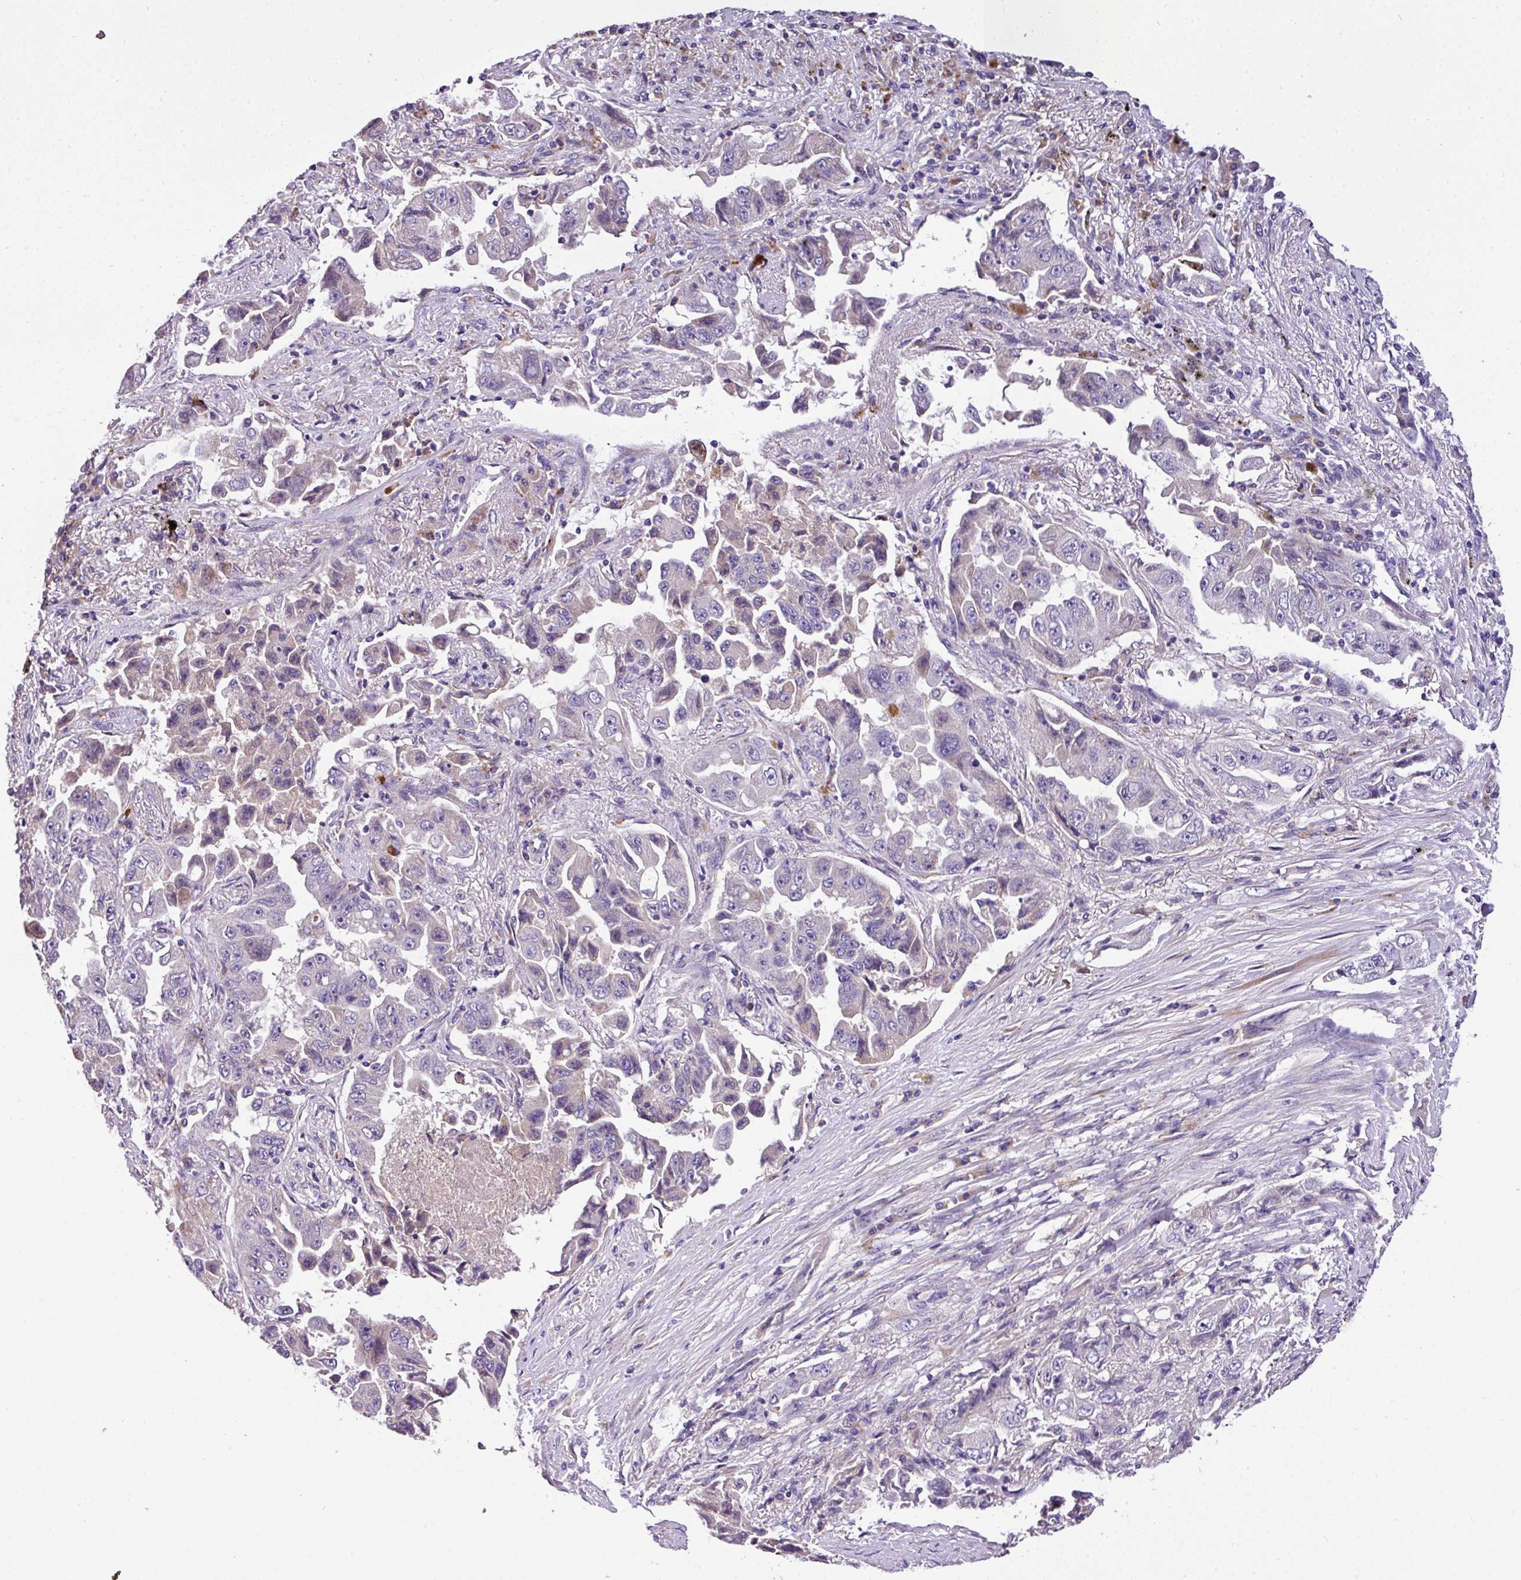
{"staining": {"intensity": "negative", "quantity": "none", "location": "none"}, "tissue": "lung cancer", "cell_type": "Tumor cells", "image_type": "cancer", "snomed": [{"axis": "morphology", "description": "Adenocarcinoma, NOS"}, {"axis": "topography", "description": "Lung"}], "caption": "Immunohistochemical staining of human lung cancer (adenocarcinoma) exhibits no significant expression in tumor cells. (Stains: DAB (3,3'-diaminobenzidine) immunohistochemistry with hematoxylin counter stain, Microscopy: brightfield microscopy at high magnification).", "gene": "ANXA2R", "patient": {"sex": "female", "age": 51}}